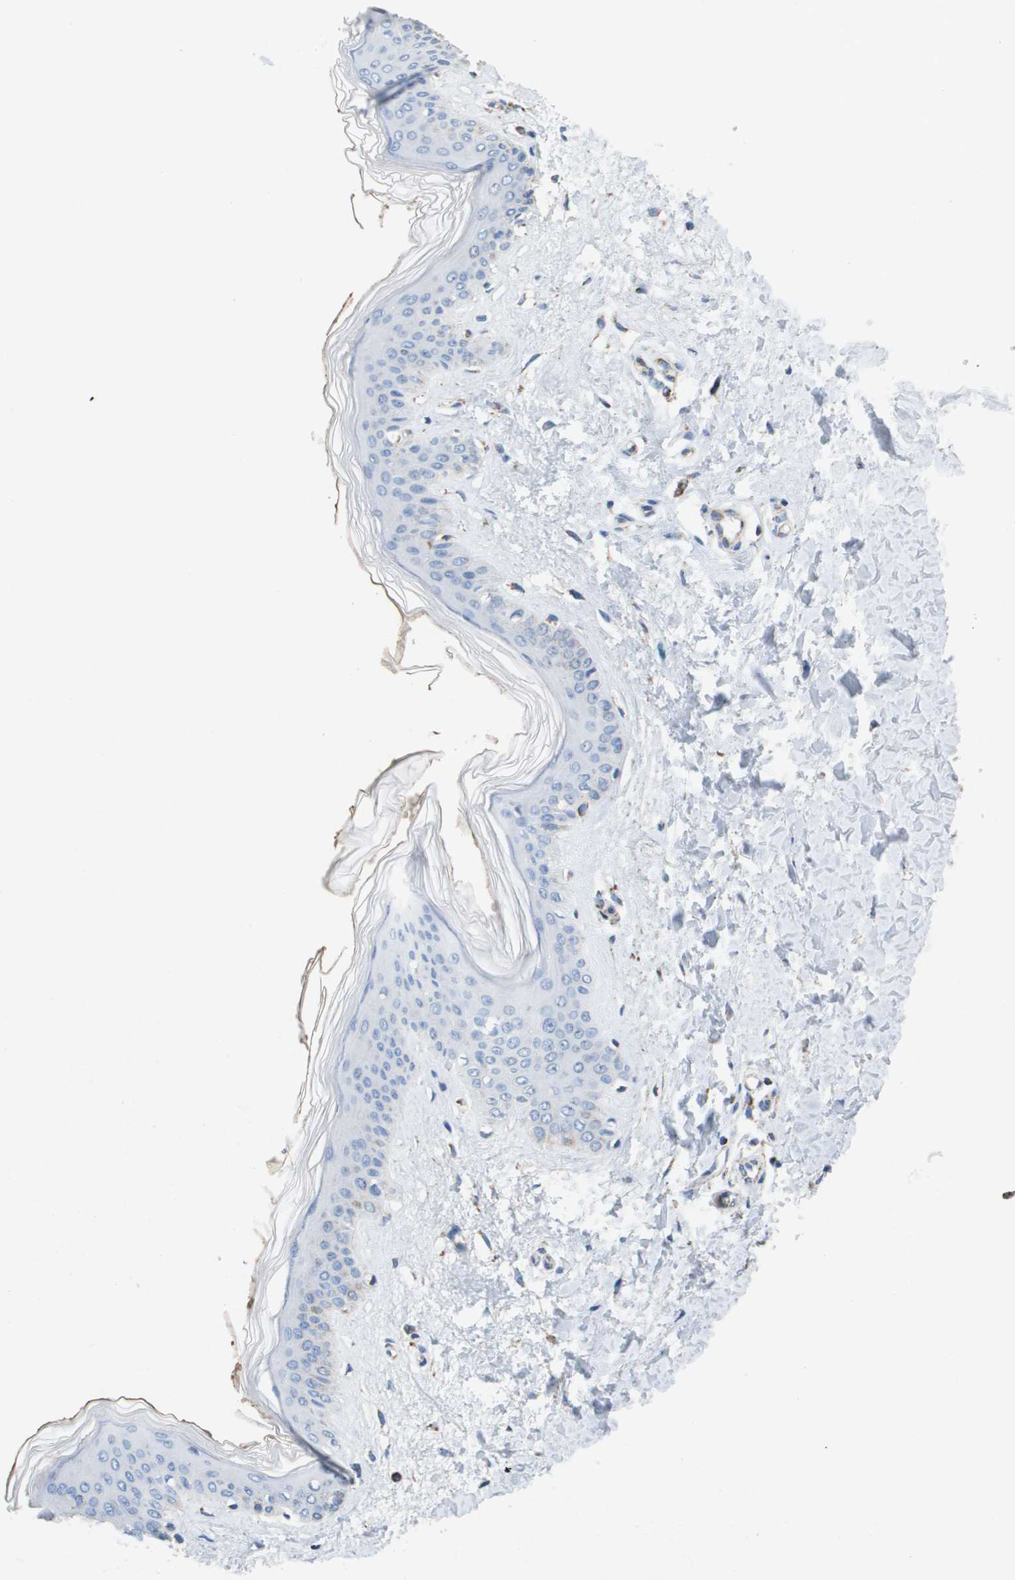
{"staining": {"intensity": "negative", "quantity": "none", "location": "none"}, "tissue": "skin", "cell_type": "Fibroblasts", "image_type": "normal", "snomed": [{"axis": "morphology", "description": "Normal tissue, NOS"}, {"axis": "topography", "description": "Skin"}], "caption": "This is an immunohistochemistry (IHC) photomicrograph of unremarkable human skin. There is no expression in fibroblasts.", "gene": "ATP5F1B", "patient": {"sex": "female", "age": 41}}